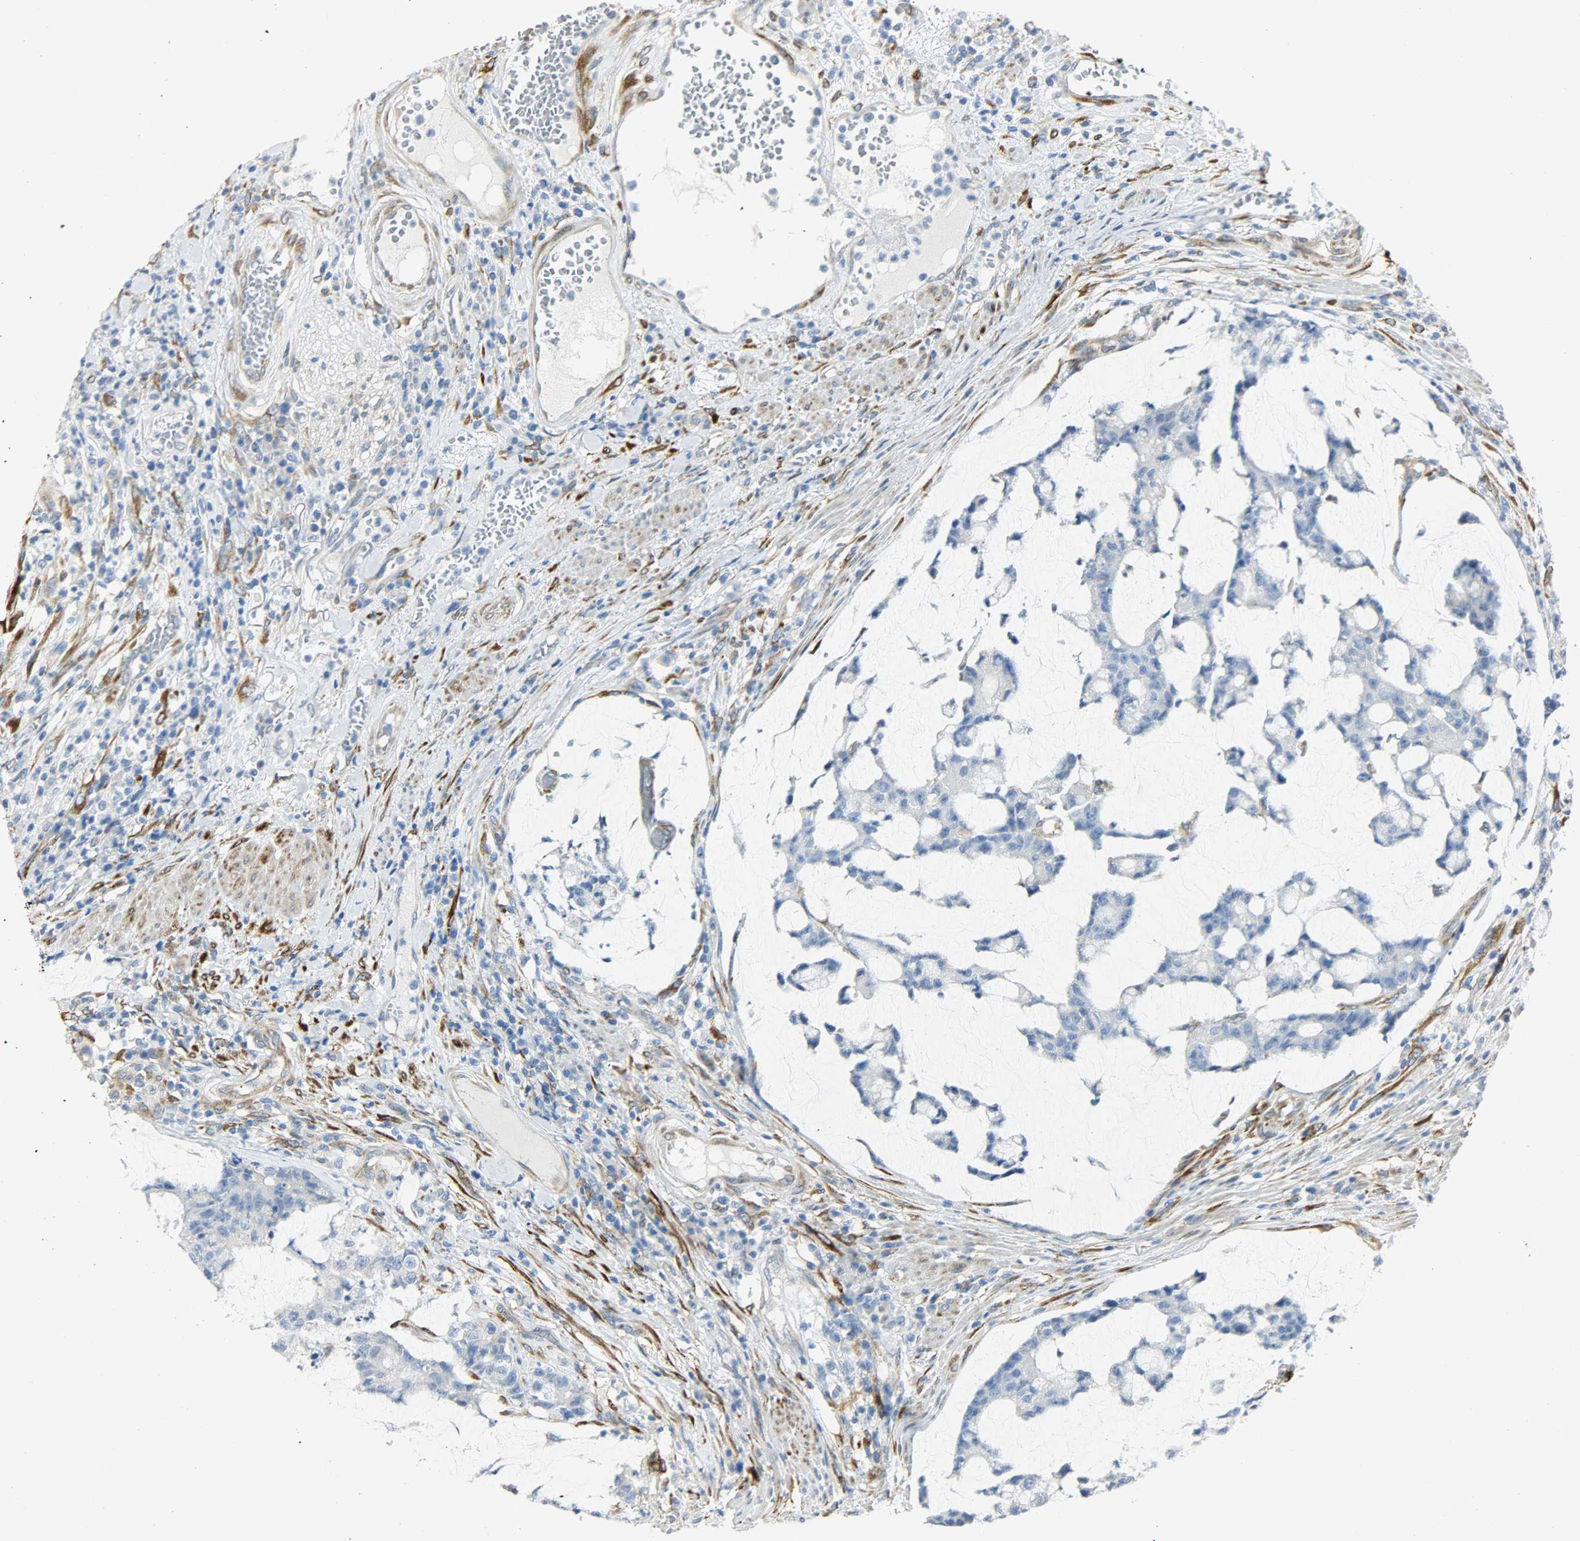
{"staining": {"intensity": "negative", "quantity": "none", "location": "none"}, "tissue": "colorectal cancer", "cell_type": "Tumor cells", "image_type": "cancer", "snomed": [{"axis": "morphology", "description": "Adenocarcinoma, NOS"}, {"axis": "topography", "description": "Colon"}], "caption": "Immunohistochemistry (IHC) histopathology image of neoplastic tissue: colorectal cancer (adenocarcinoma) stained with DAB (3,3'-diaminobenzidine) displays no significant protein expression in tumor cells.", "gene": "PKD2", "patient": {"sex": "female", "age": 84}}